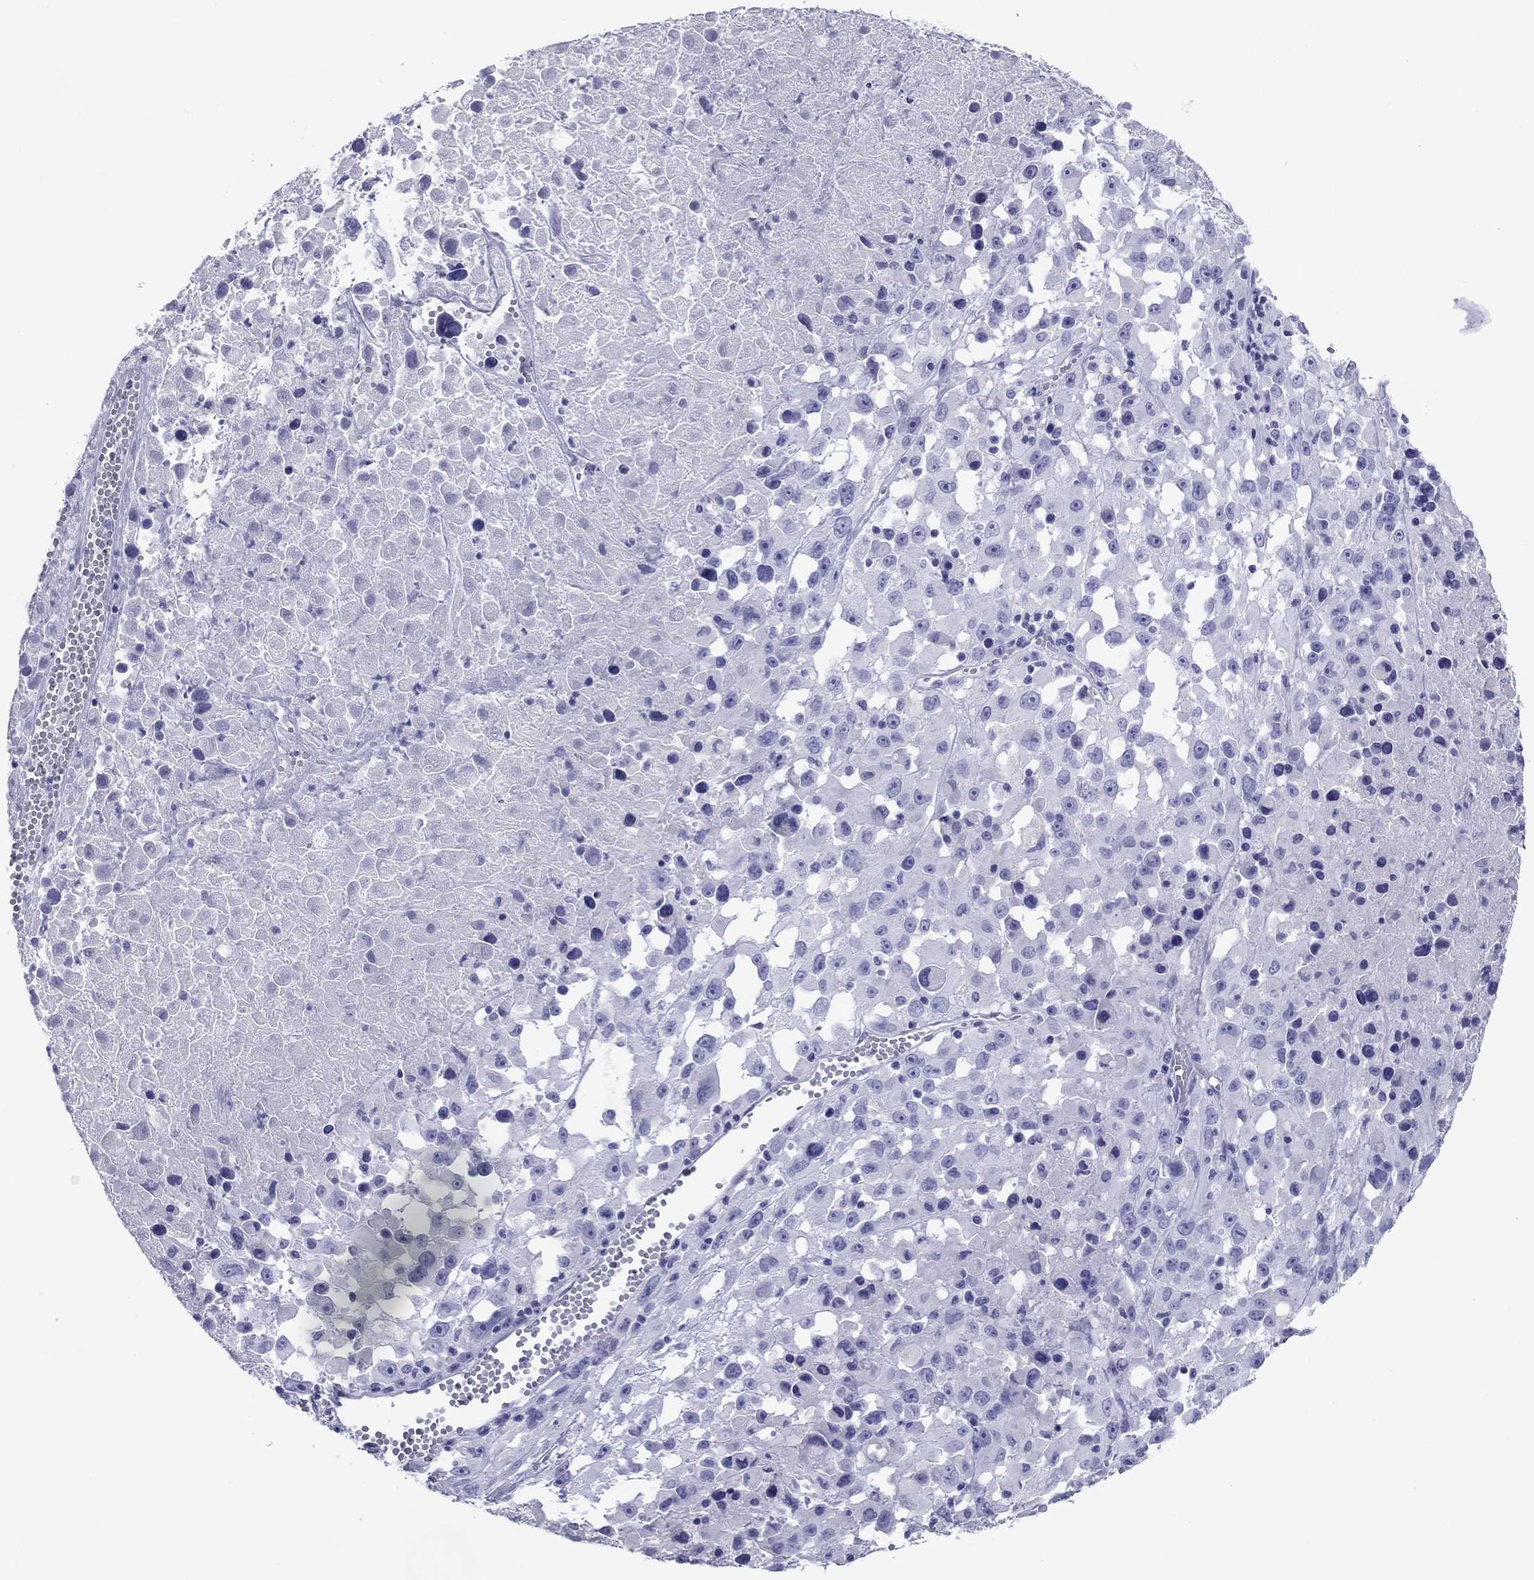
{"staining": {"intensity": "negative", "quantity": "none", "location": "none"}, "tissue": "melanoma", "cell_type": "Tumor cells", "image_type": "cancer", "snomed": [{"axis": "morphology", "description": "Malignant melanoma, Metastatic site"}, {"axis": "topography", "description": "Lymph node"}], "caption": "An image of melanoma stained for a protein shows no brown staining in tumor cells.", "gene": "ATP4A", "patient": {"sex": "male", "age": 50}}